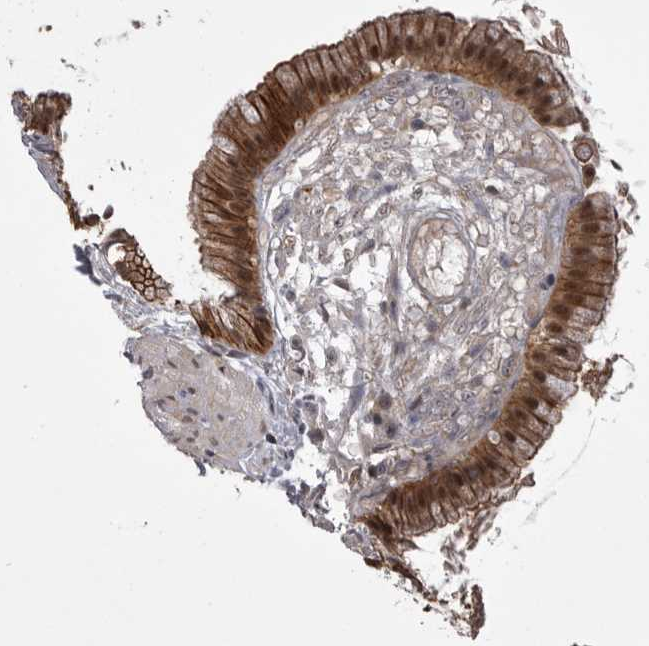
{"staining": {"intensity": "moderate", "quantity": ">75%", "location": "cytoplasmic/membranous,nuclear"}, "tissue": "gallbladder", "cell_type": "Glandular cells", "image_type": "normal", "snomed": [{"axis": "morphology", "description": "Normal tissue, NOS"}, {"axis": "topography", "description": "Gallbladder"}], "caption": "Normal gallbladder displays moderate cytoplasmic/membranous,nuclear staining in approximately >75% of glandular cells, visualized by immunohistochemistry.", "gene": "PRPF3", "patient": {"sex": "female", "age": 26}}